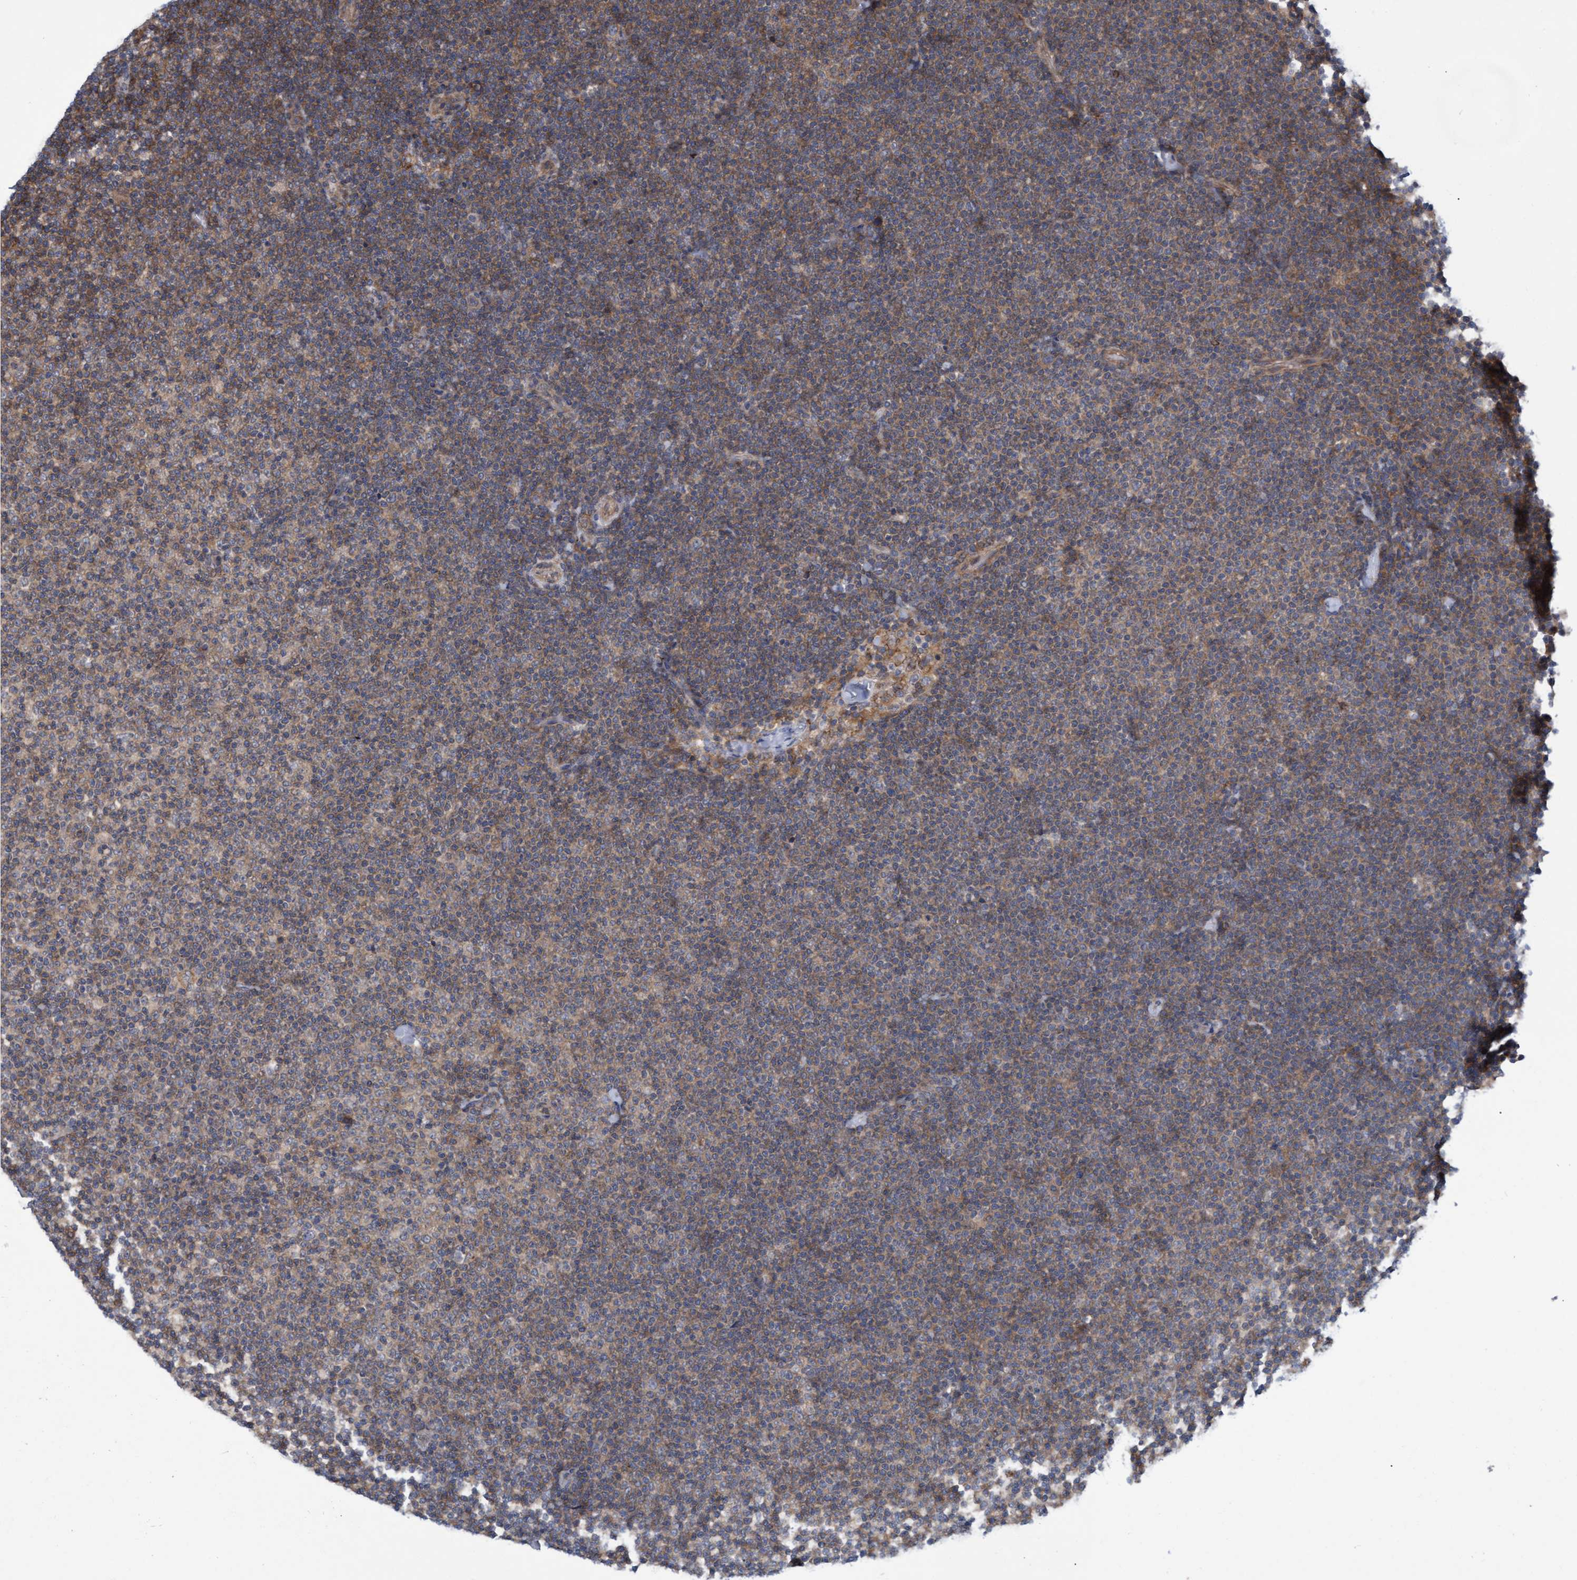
{"staining": {"intensity": "weak", "quantity": ">75%", "location": "cytoplasmic/membranous"}, "tissue": "lymphoma", "cell_type": "Tumor cells", "image_type": "cancer", "snomed": [{"axis": "morphology", "description": "Malignant lymphoma, non-Hodgkin's type, Low grade"}, {"axis": "topography", "description": "Lymph node"}], "caption": "Human malignant lymphoma, non-Hodgkin's type (low-grade) stained with a protein marker displays weak staining in tumor cells.", "gene": "NAA15", "patient": {"sex": "female", "age": 53}}